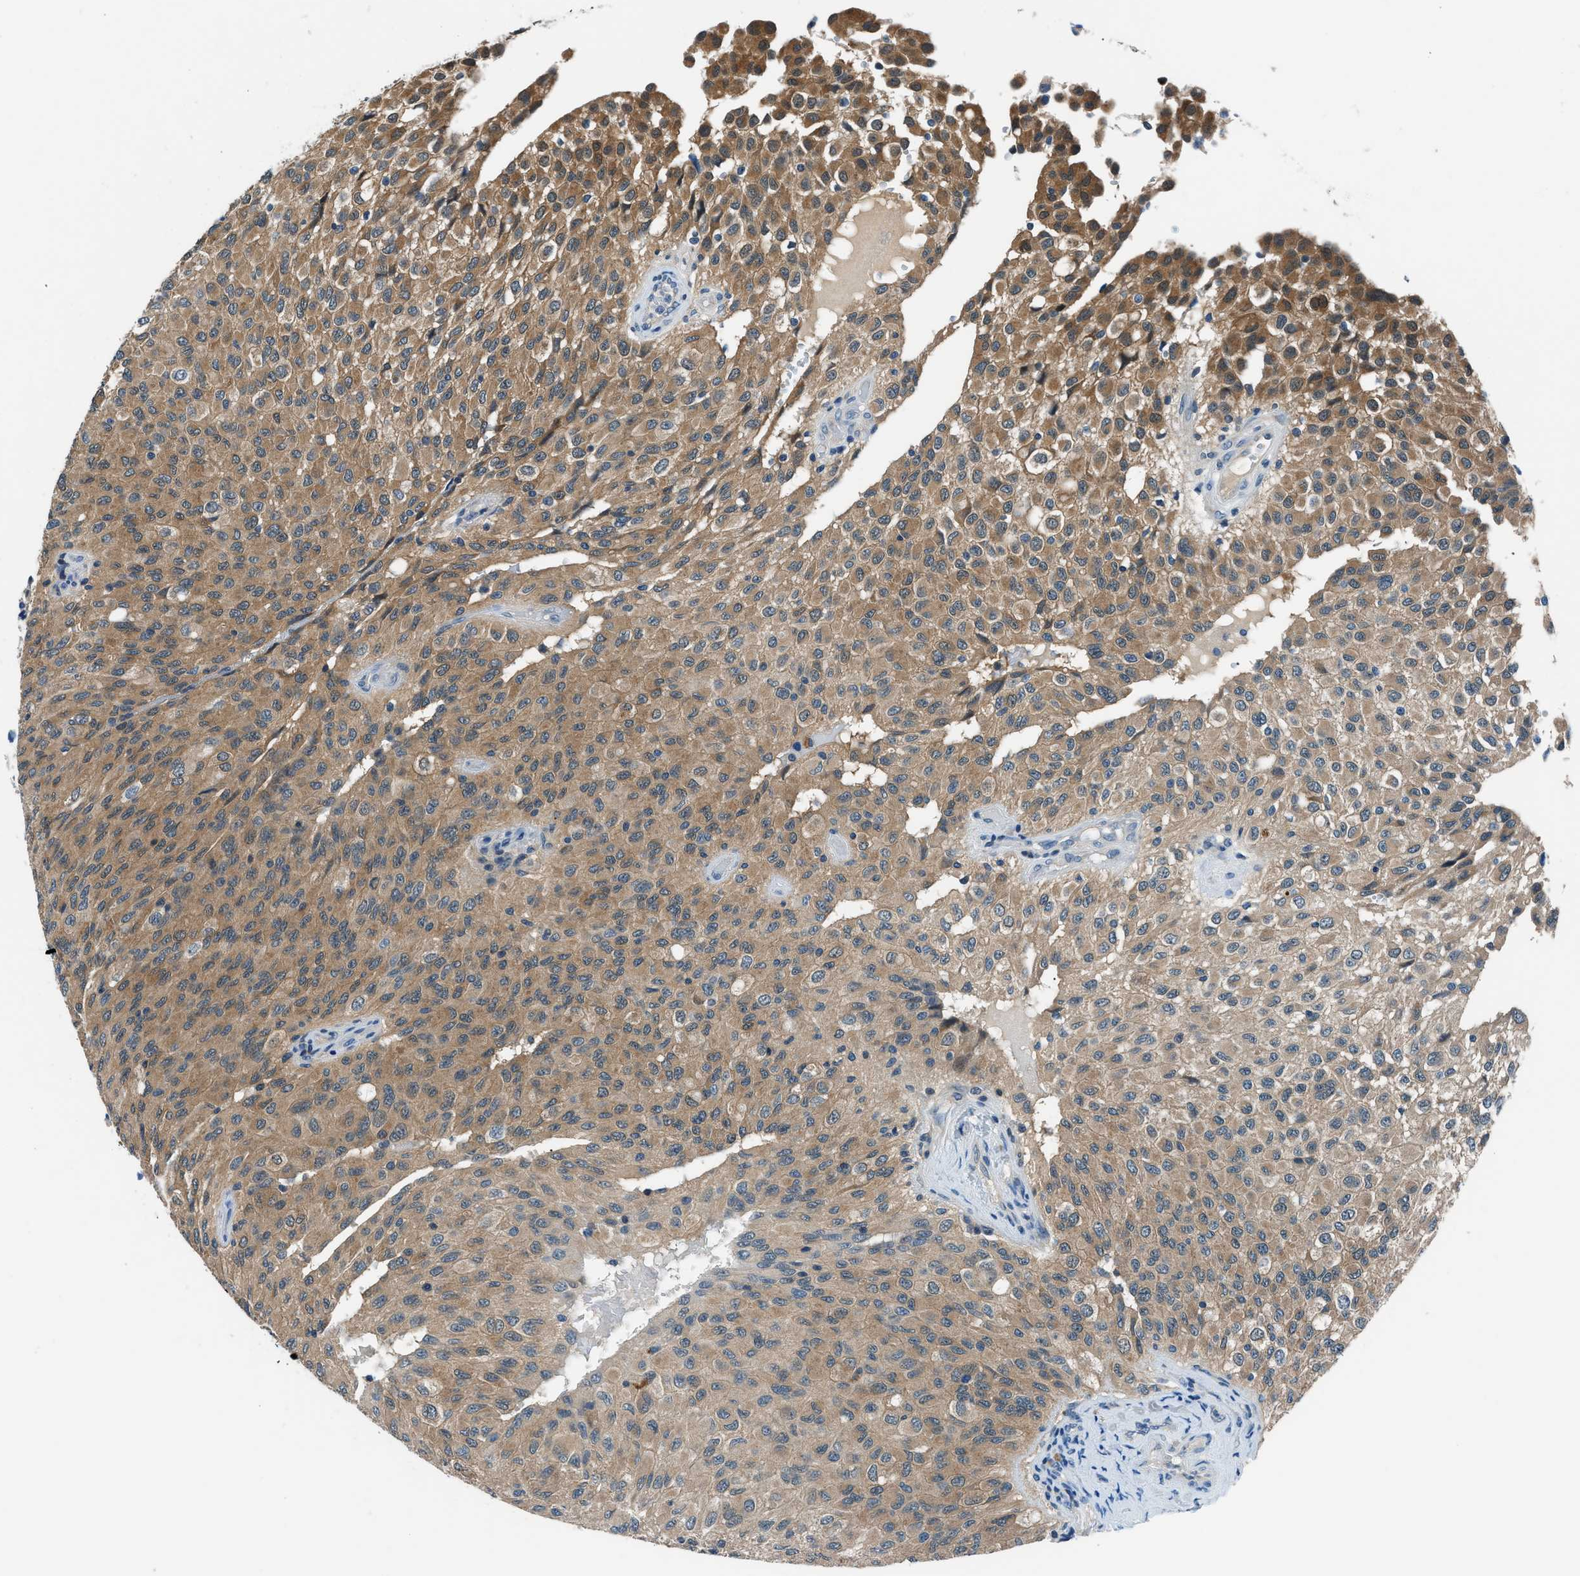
{"staining": {"intensity": "moderate", "quantity": ">75%", "location": "cytoplasmic/membranous"}, "tissue": "glioma", "cell_type": "Tumor cells", "image_type": "cancer", "snomed": [{"axis": "morphology", "description": "Glioma, malignant, High grade"}, {"axis": "topography", "description": "Brain"}], "caption": "Glioma stained for a protein demonstrates moderate cytoplasmic/membranous positivity in tumor cells. (IHC, brightfield microscopy, high magnification).", "gene": "ACP1", "patient": {"sex": "male", "age": 32}}